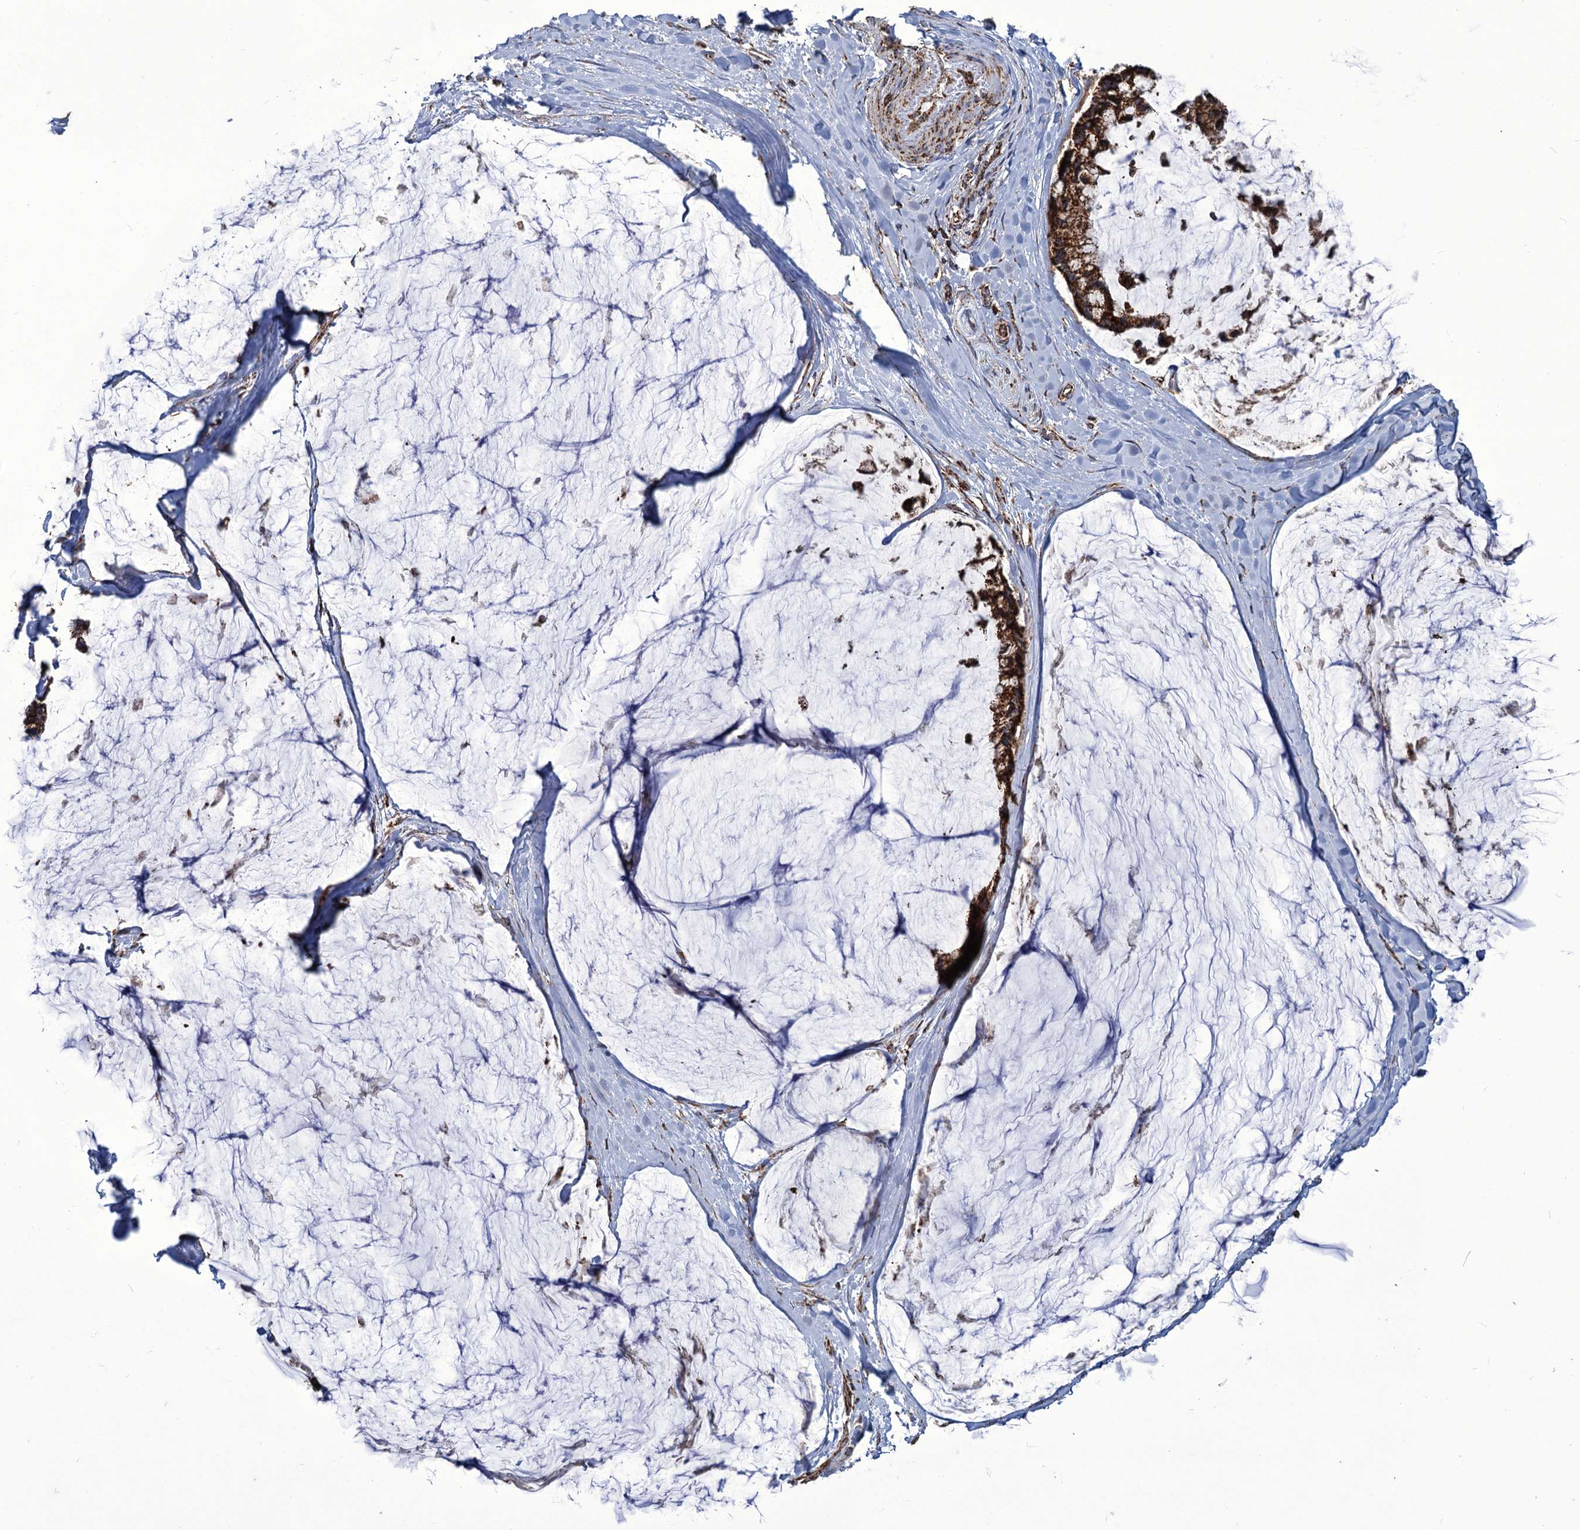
{"staining": {"intensity": "strong", "quantity": ">75%", "location": "cytoplasmic/membranous"}, "tissue": "ovarian cancer", "cell_type": "Tumor cells", "image_type": "cancer", "snomed": [{"axis": "morphology", "description": "Cystadenocarcinoma, mucinous, NOS"}, {"axis": "topography", "description": "Ovary"}], "caption": "Immunohistochemical staining of human ovarian cancer (mucinous cystadenocarcinoma) exhibits high levels of strong cytoplasmic/membranous staining in approximately >75% of tumor cells. The protein of interest is shown in brown color, while the nuclei are stained blue.", "gene": "APH1A", "patient": {"sex": "female", "age": 39}}